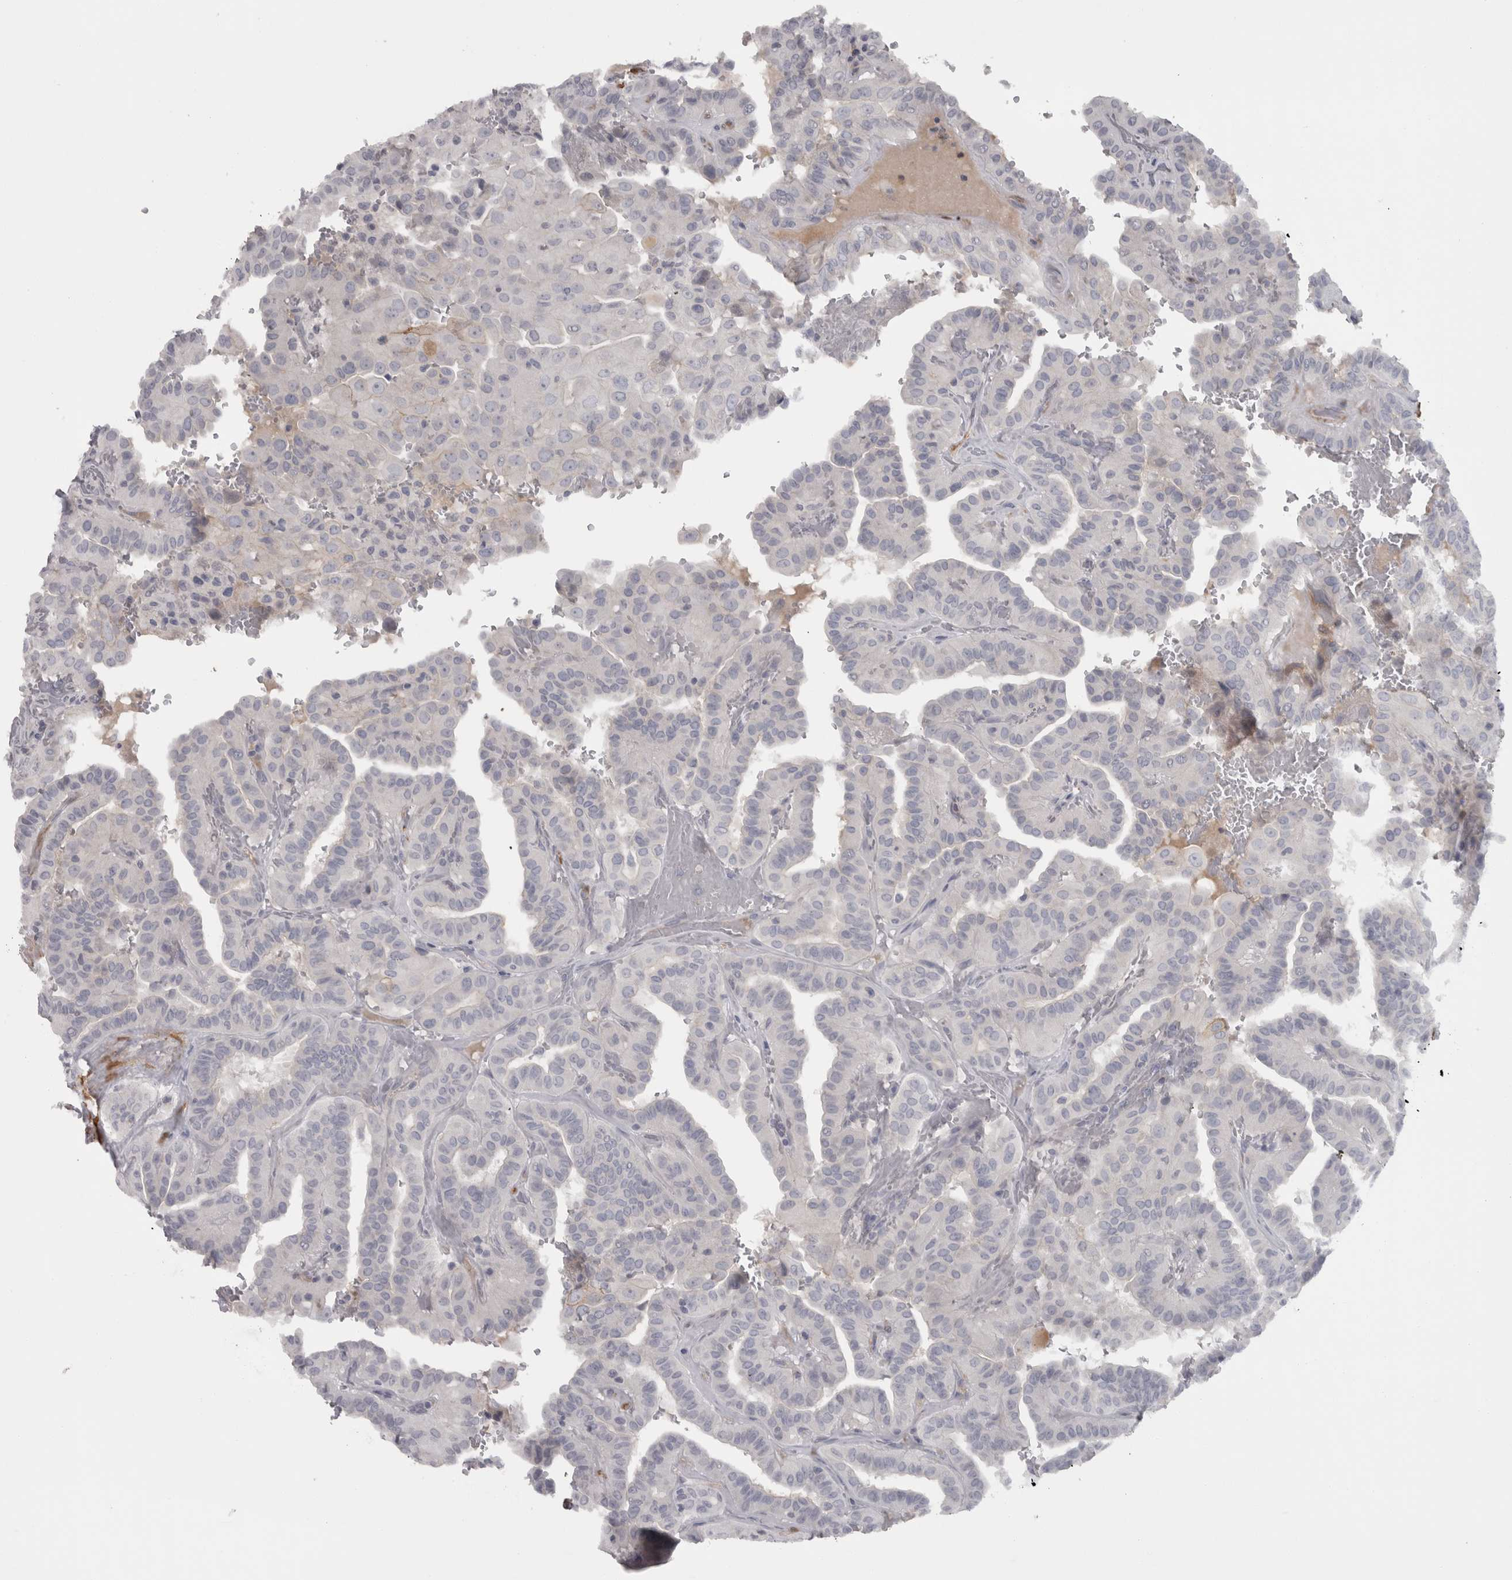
{"staining": {"intensity": "negative", "quantity": "none", "location": "none"}, "tissue": "thyroid cancer", "cell_type": "Tumor cells", "image_type": "cancer", "snomed": [{"axis": "morphology", "description": "Papillary adenocarcinoma, NOS"}, {"axis": "topography", "description": "Thyroid gland"}], "caption": "There is no significant positivity in tumor cells of thyroid cancer (papillary adenocarcinoma).", "gene": "PPP1R12B", "patient": {"sex": "male", "age": 77}}